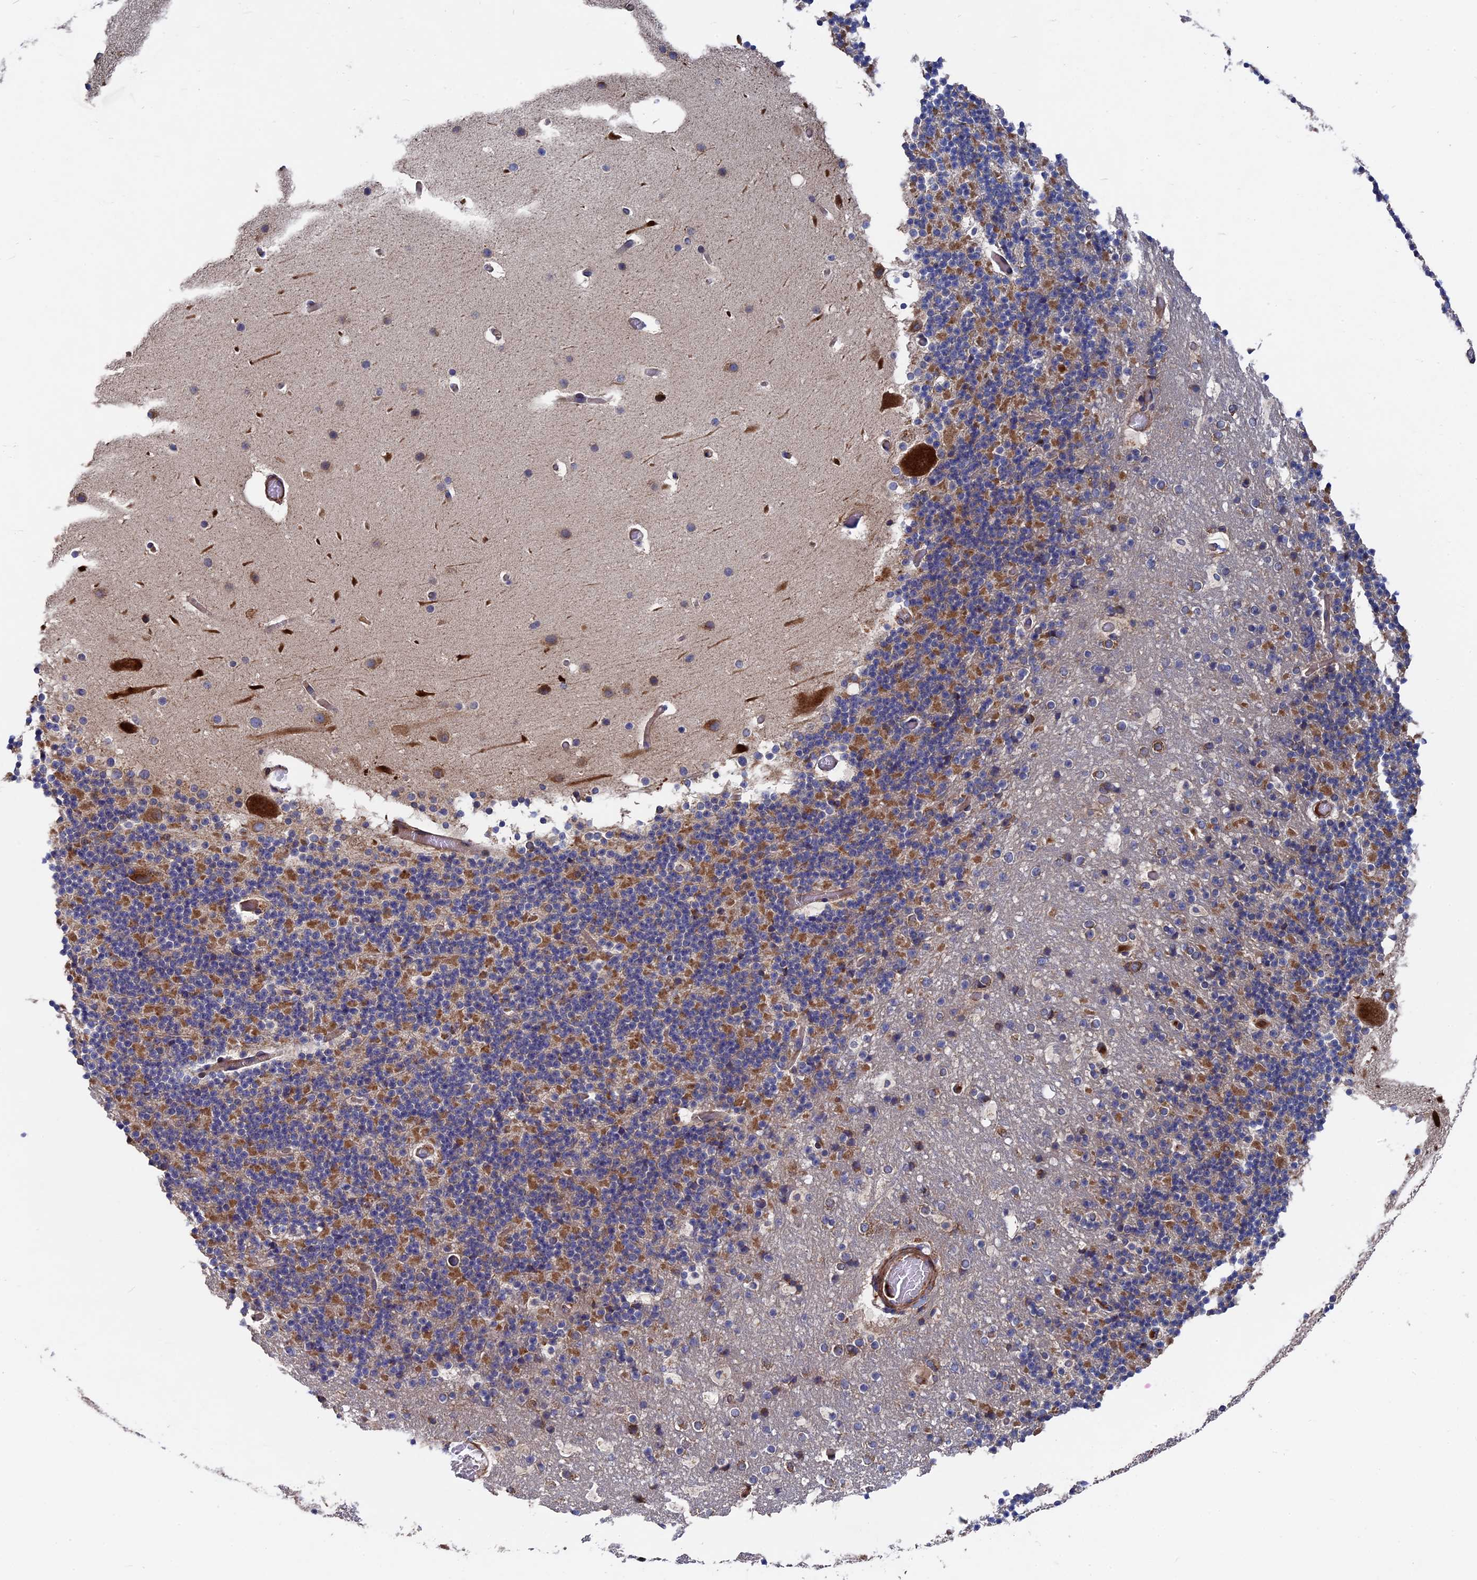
{"staining": {"intensity": "moderate", "quantity": "25%-75%", "location": "cytoplasmic/membranous"}, "tissue": "cerebellum", "cell_type": "Cells in granular layer", "image_type": "normal", "snomed": [{"axis": "morphology", "description": "Normal tissue, NOS"}, {"axis": "topography", "description": "Cerebellum"}], "caption": "Immunohistochemistry of benign cerebellum shows medium levels of moderate cytoplasmic/membranous expression in approximately 25%-75% of cells in granular layer.", "gene": "DNAJC3", "patient": {"sex": "male", "age": 57}}